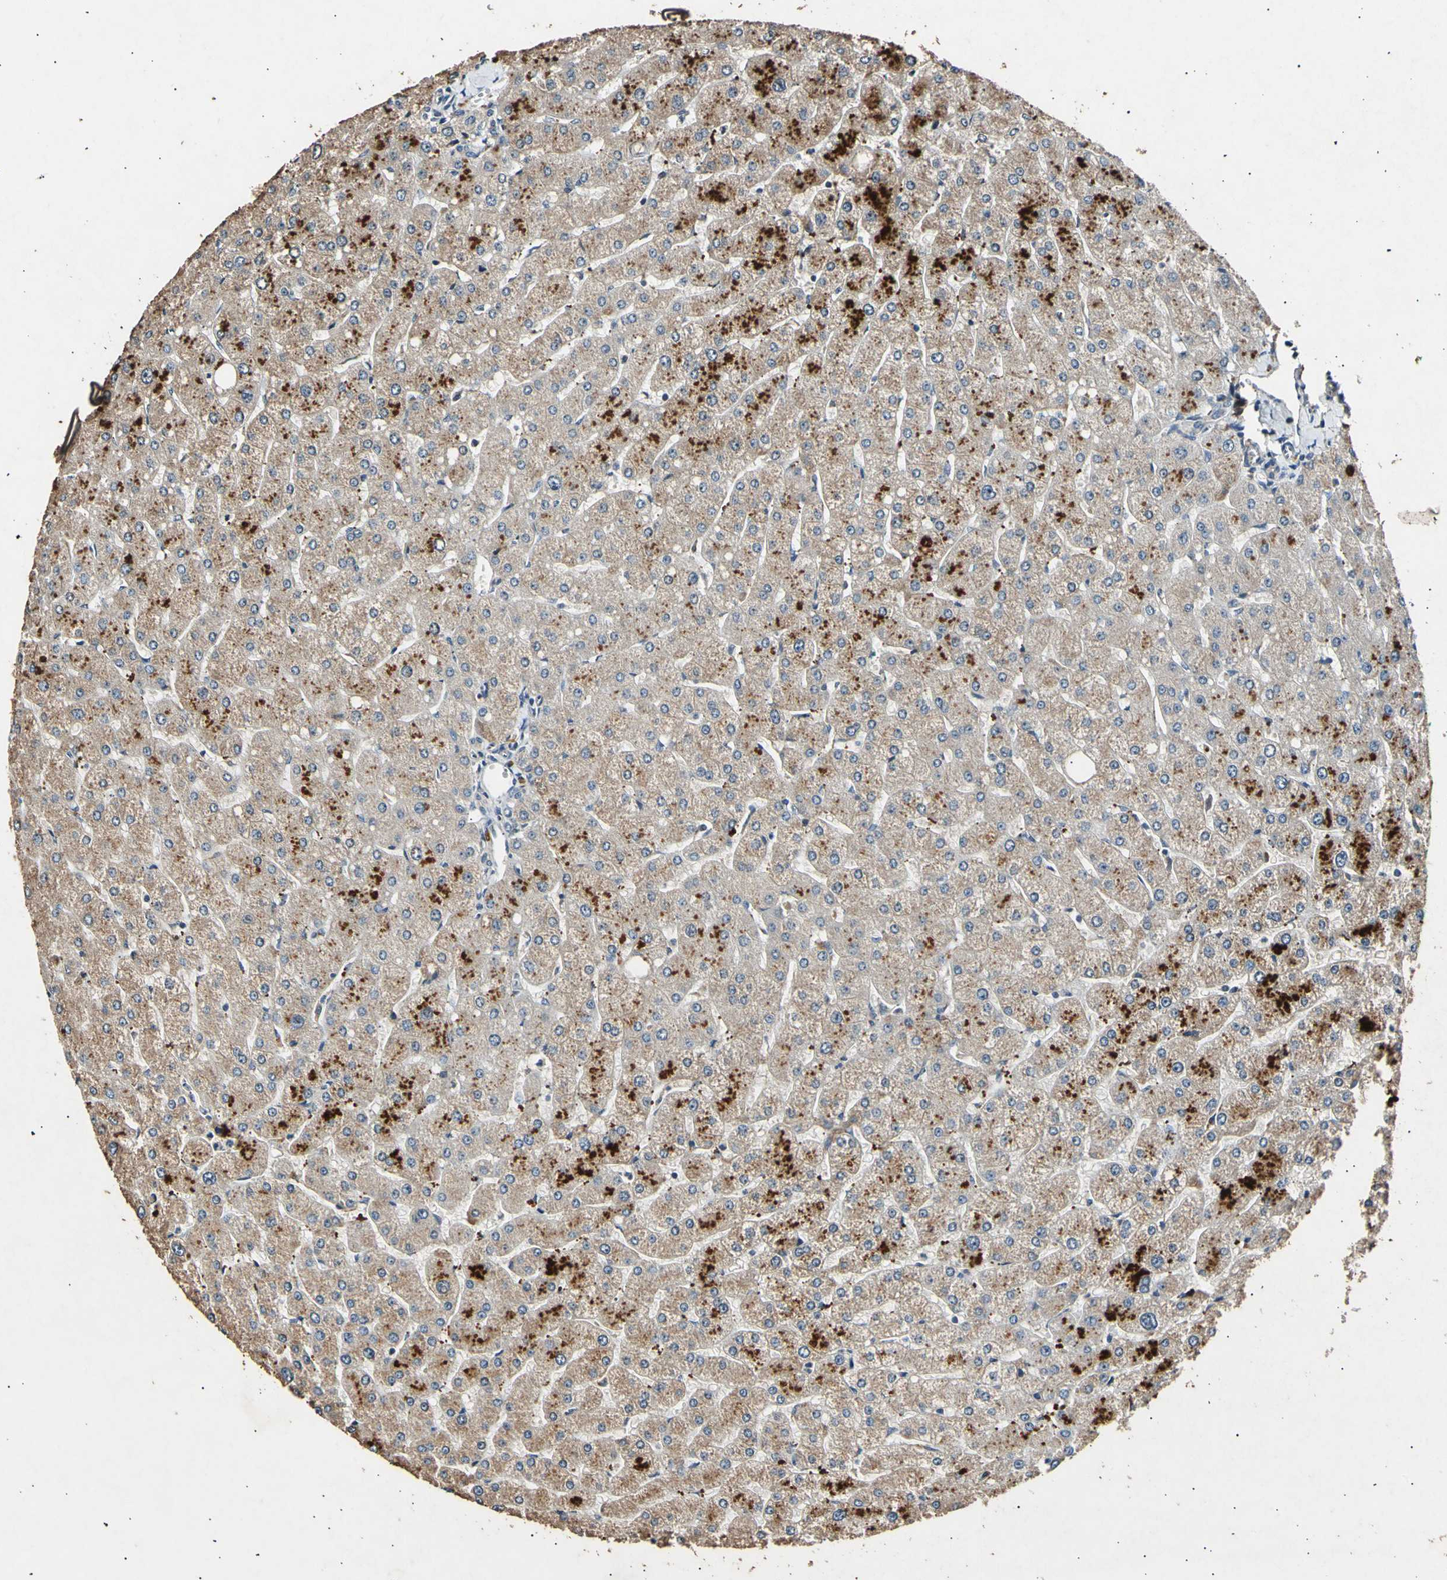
{"staining": {"intensity": "negative", "quantity": "none", "location": "none"}, "tissue": "liver", "cell_type": "Cholangiocytes", "image_type": "normal", "snomed": [{"axis": "morphology", "description": "Normal tissue, NOS"}, {"axis": "topography", "description": "Liver"}], "caption": "High power microscopy photomicrograph of an immunohistochemistry image of unremarkable liver, revealing no significant expression in cholangiocytes. (IHC, brightfield microscopy, high magnification).", "gene": "ADCY3", "patient": {"sex": "male", "age": 55}}